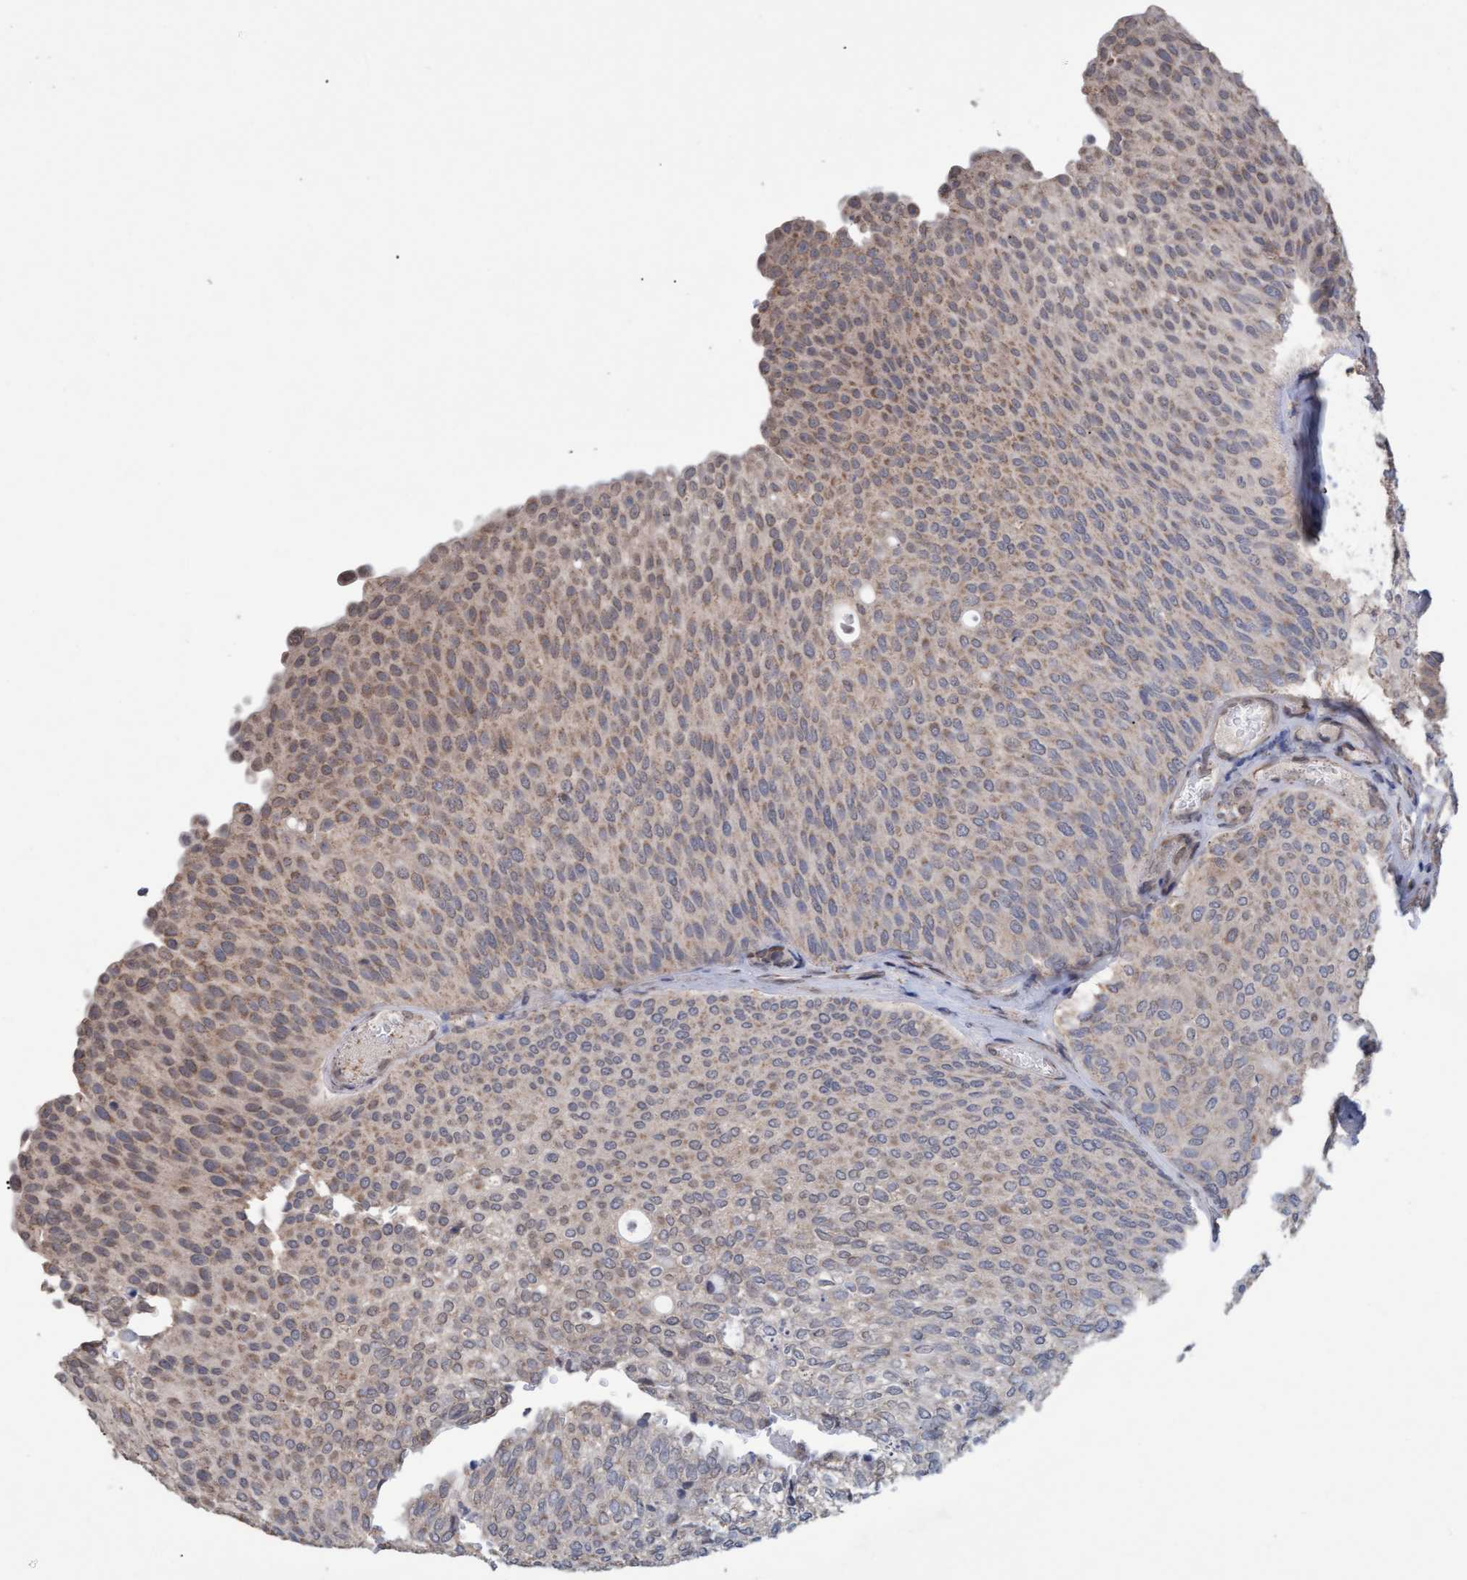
{"staining": {"intensity": "weak", "quantity": "25%-75%", "location": "cytoplasmic/membranous"}, "tissue": "urothelial cancer", "cell_type": "Tumor cells", "image_type": "cancer", "snomed": [{"axis": "morphology", "description": "Urothelial carcinoma, Low grade"}, {"axis": "topography", "description": "Urinary bladder"}], "caption": "IHC image of neoplastic tissue: urothelial cancer stained using immunohistochemistry (IHC) demonstrates low levels of weak protein expression localized specifically in the cytoplasmic/membranous of tumor cells, appearing as a cytoplasmic/membranous brown color.", "gene": "MGLL", "patient": {"sex": "female", "age": 79}}